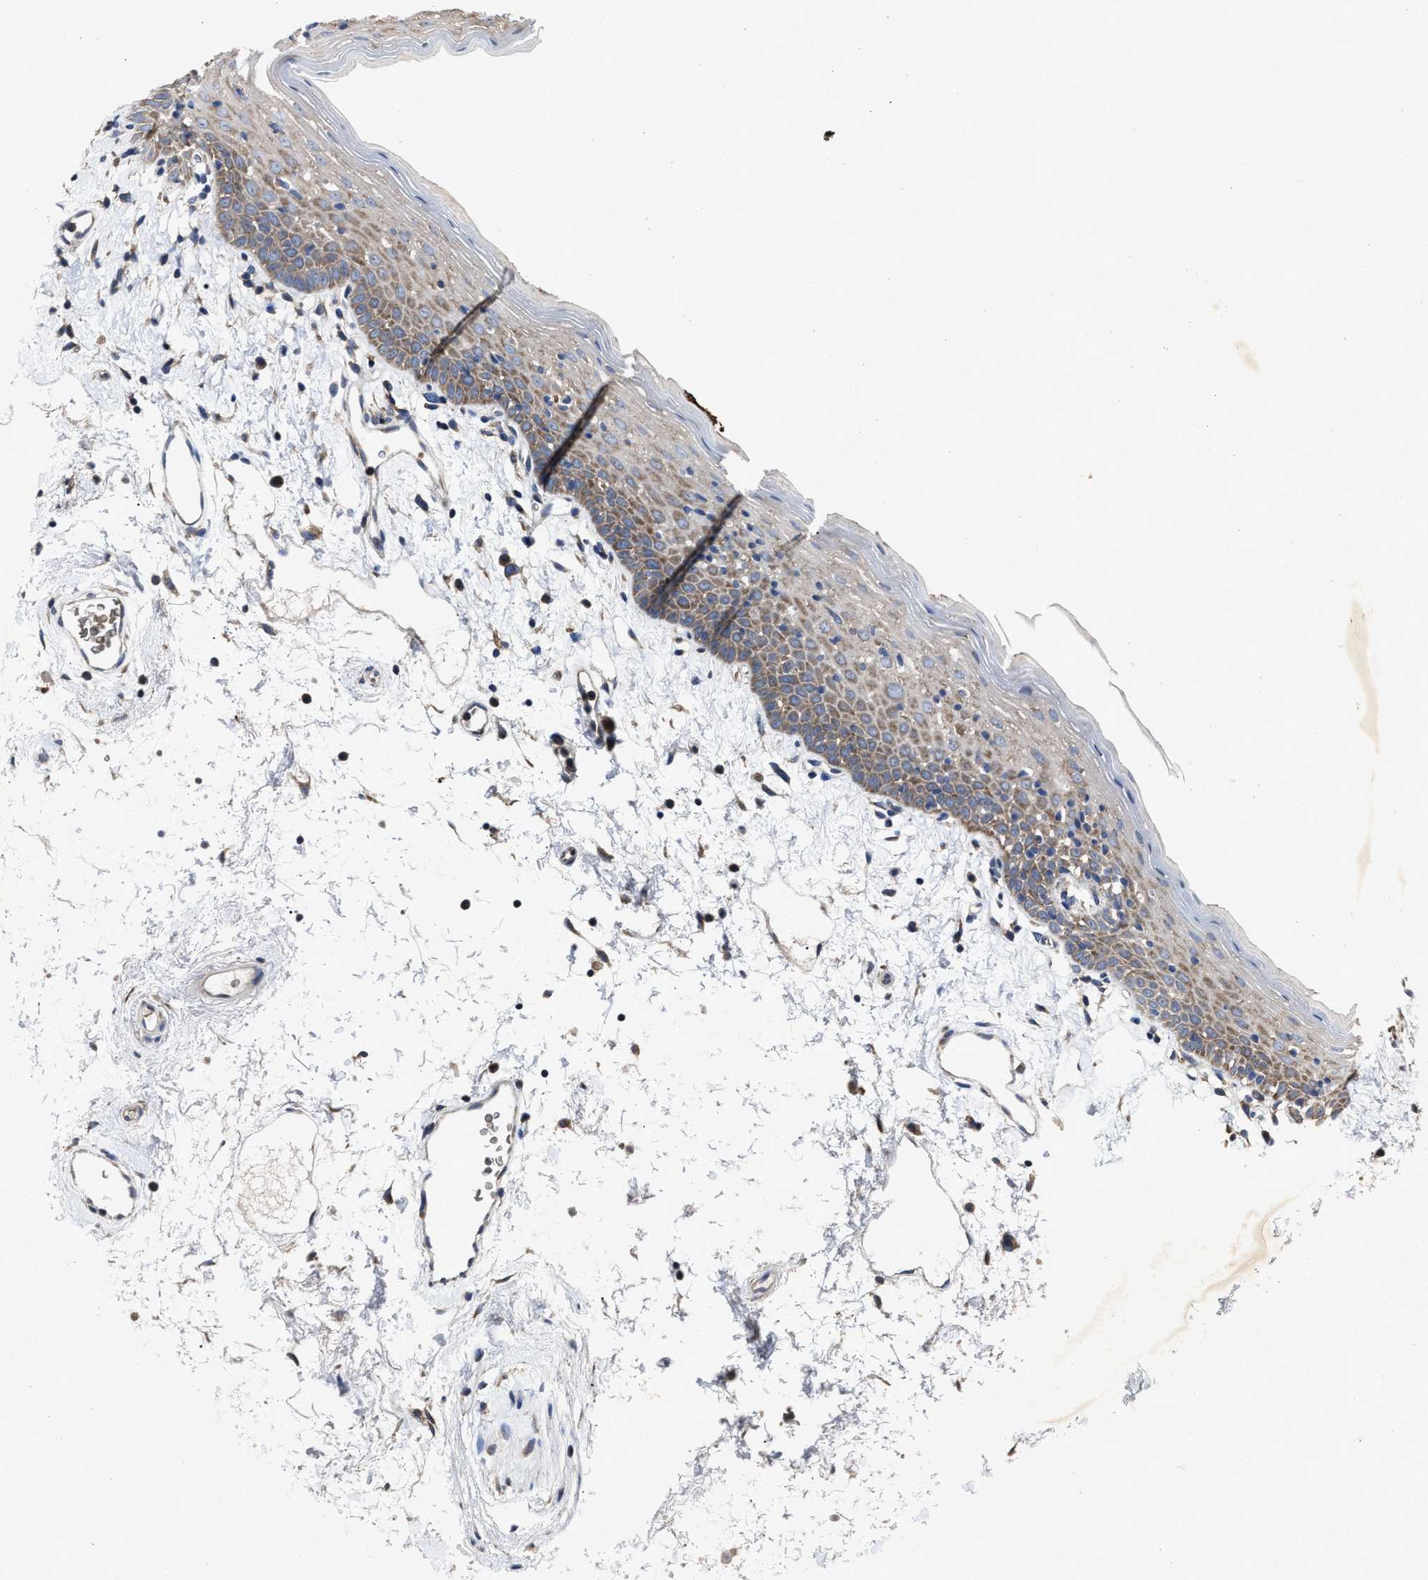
{"staining": {"intensity": "weak", "quantity": "25%-75%", "location": "cytoplasmic/membranous"}, "tissue": "oral mucosa", "cell_type": "Squamous epithelial cells", "image_type": "normal", "snomed": [{"axis": "morphology", "description": "Normal tissue, NOS"}, {"axis": "topography", "description": "Oral tissue"}], "caption": "Human oral mucosa stained for a protein (brown) reveals weak cytoplasmic/membranous positive positivity in about 25%-75% of squamous epithelial cells.", "gene": "UPF1", "patient": {"sex": "male", "age": 66}}